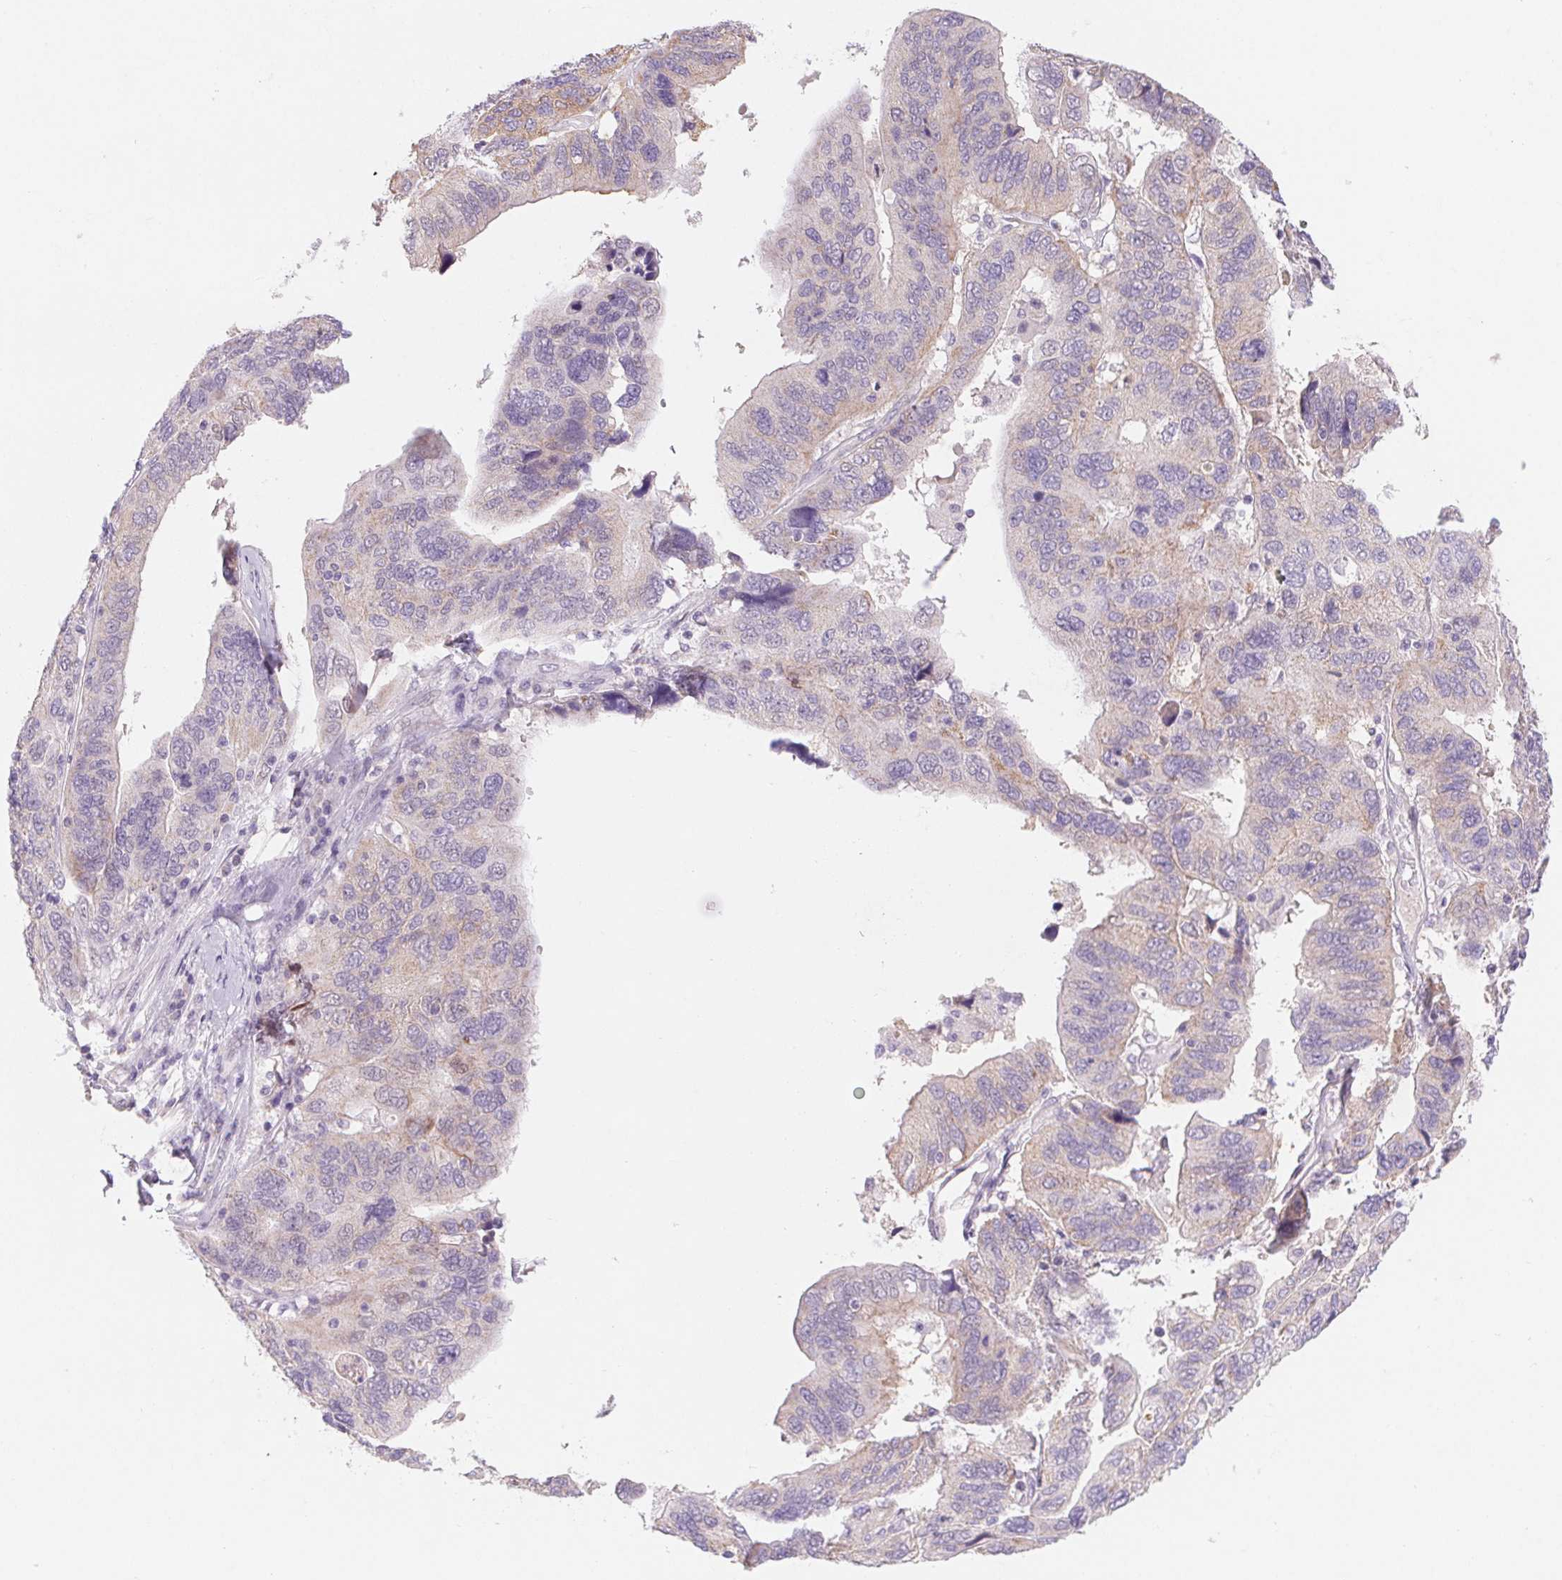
{"staining": {"intensity": "moderate", "quantity": "<25%", "location": "nuclear"}, "tissue": "ovarian cancer", "cell_type": "Tumor cells", "image_type": "cancer", "snomed": [{"axis": "morphology", "description": "Cystadenocarcinoma, serous, NOS"}, {"axis": "topography", "description": "Ovary"}], "caption": "Moderate nuclear positivity is identified in about <25% of tumor cells in ovarian cancer. The protein of interest is stained brown, and the nuclei are stained in blue (DAB IHC with brightfield microscopy, high magnification).", "gene": "DPPA5", "patient": {"sex": "female", "age": 79}}